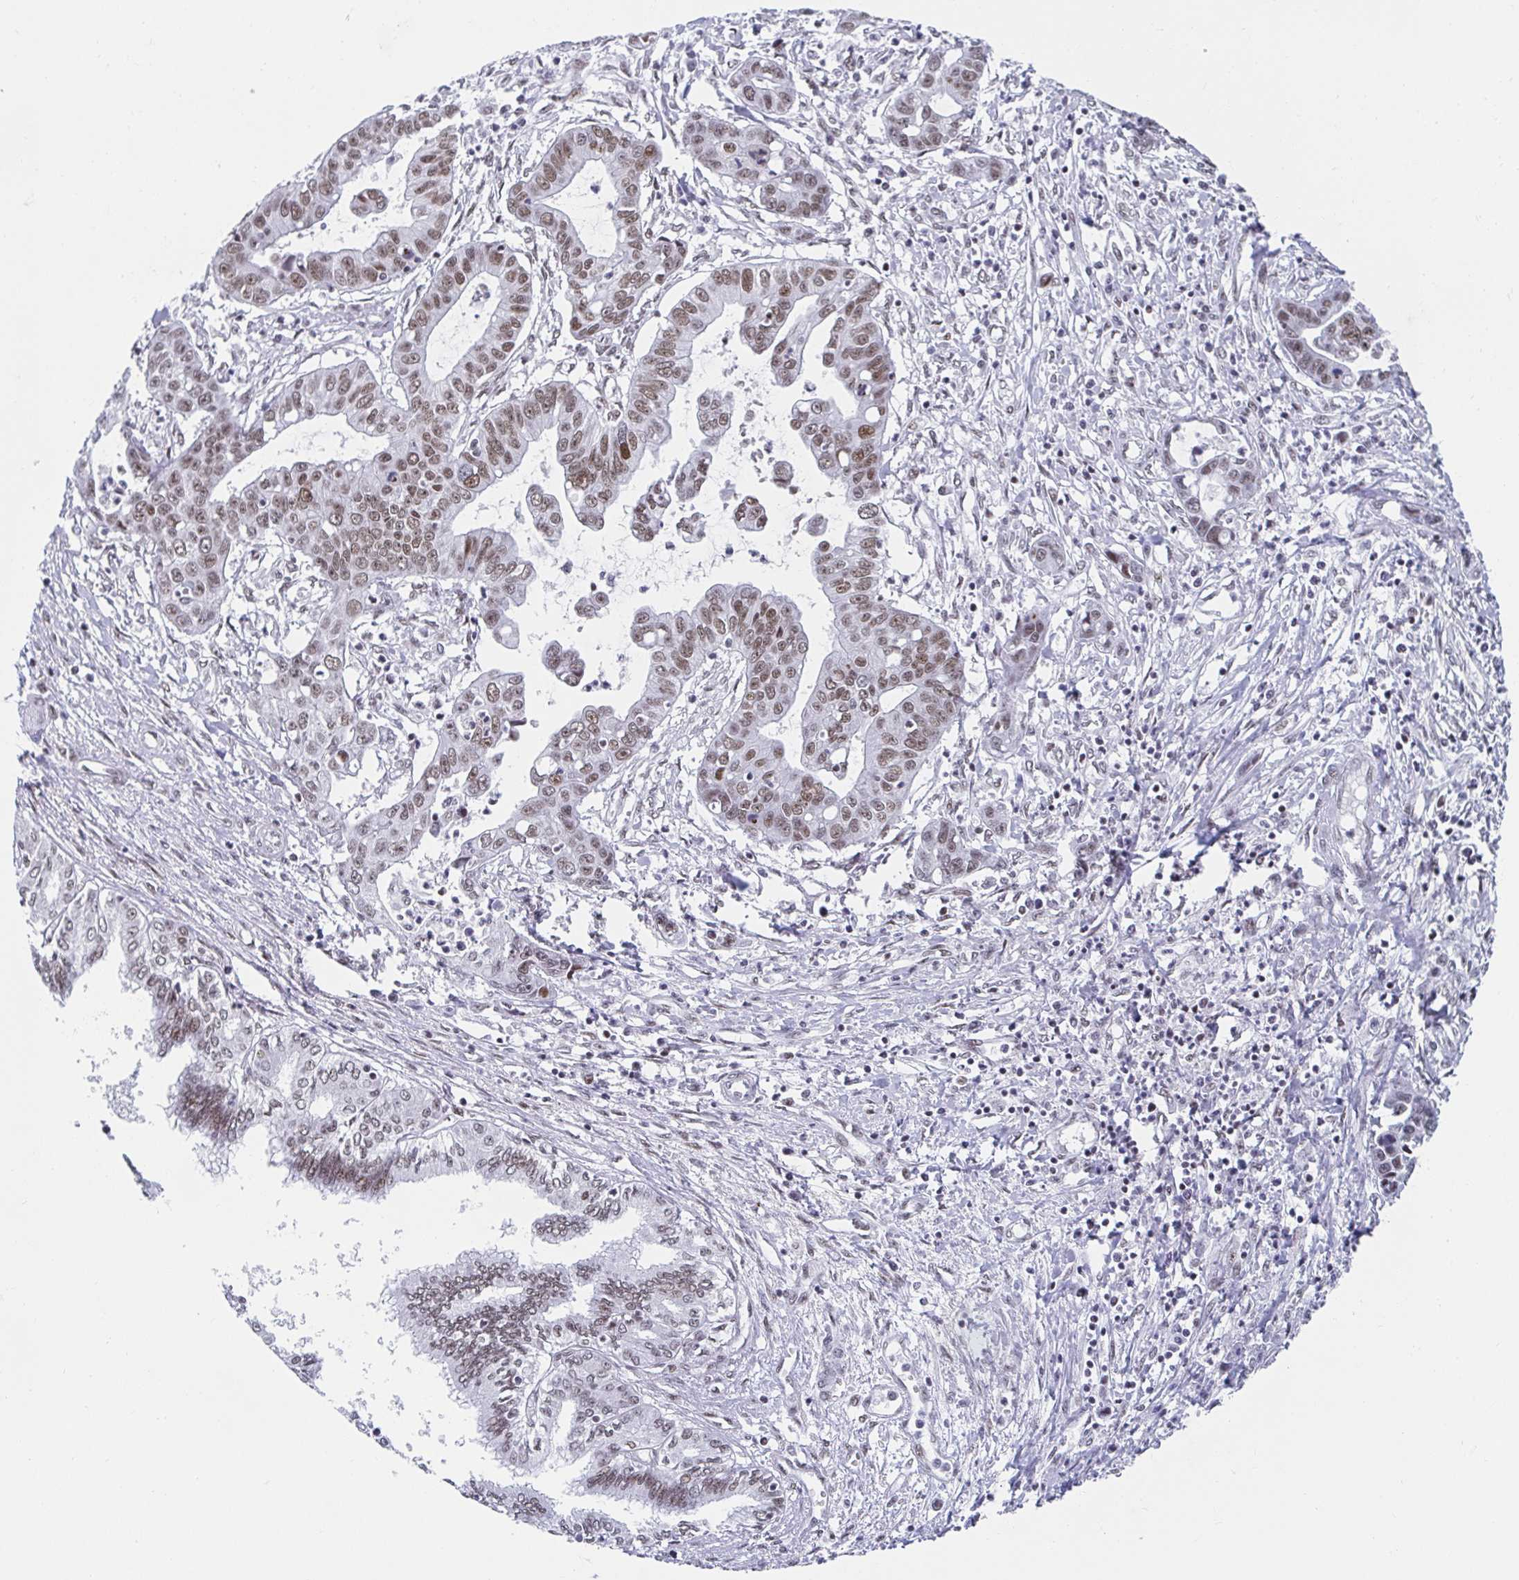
{"staining": {"intensity": "moderate", "quantity": ">75%", "location": "nuclear"}, "tissue": "liver cancer", "cell_type": "Tumor cells", "image_type": "cancer", "snomed": [{"axis": "morphology", "description": "Cholangiocarcinoma"}, {"axis": "topography", "description": "Liver"}], "caption": "Immunohistochemical staining of human liver cholangiocarcinoma exhibits medium levels of moderate nuclear staining in about >75% of tumor cells. Nuclei are stained in blue.", "gene": "SLC7A10", "patient": {"sex": "male", "age": 58}}